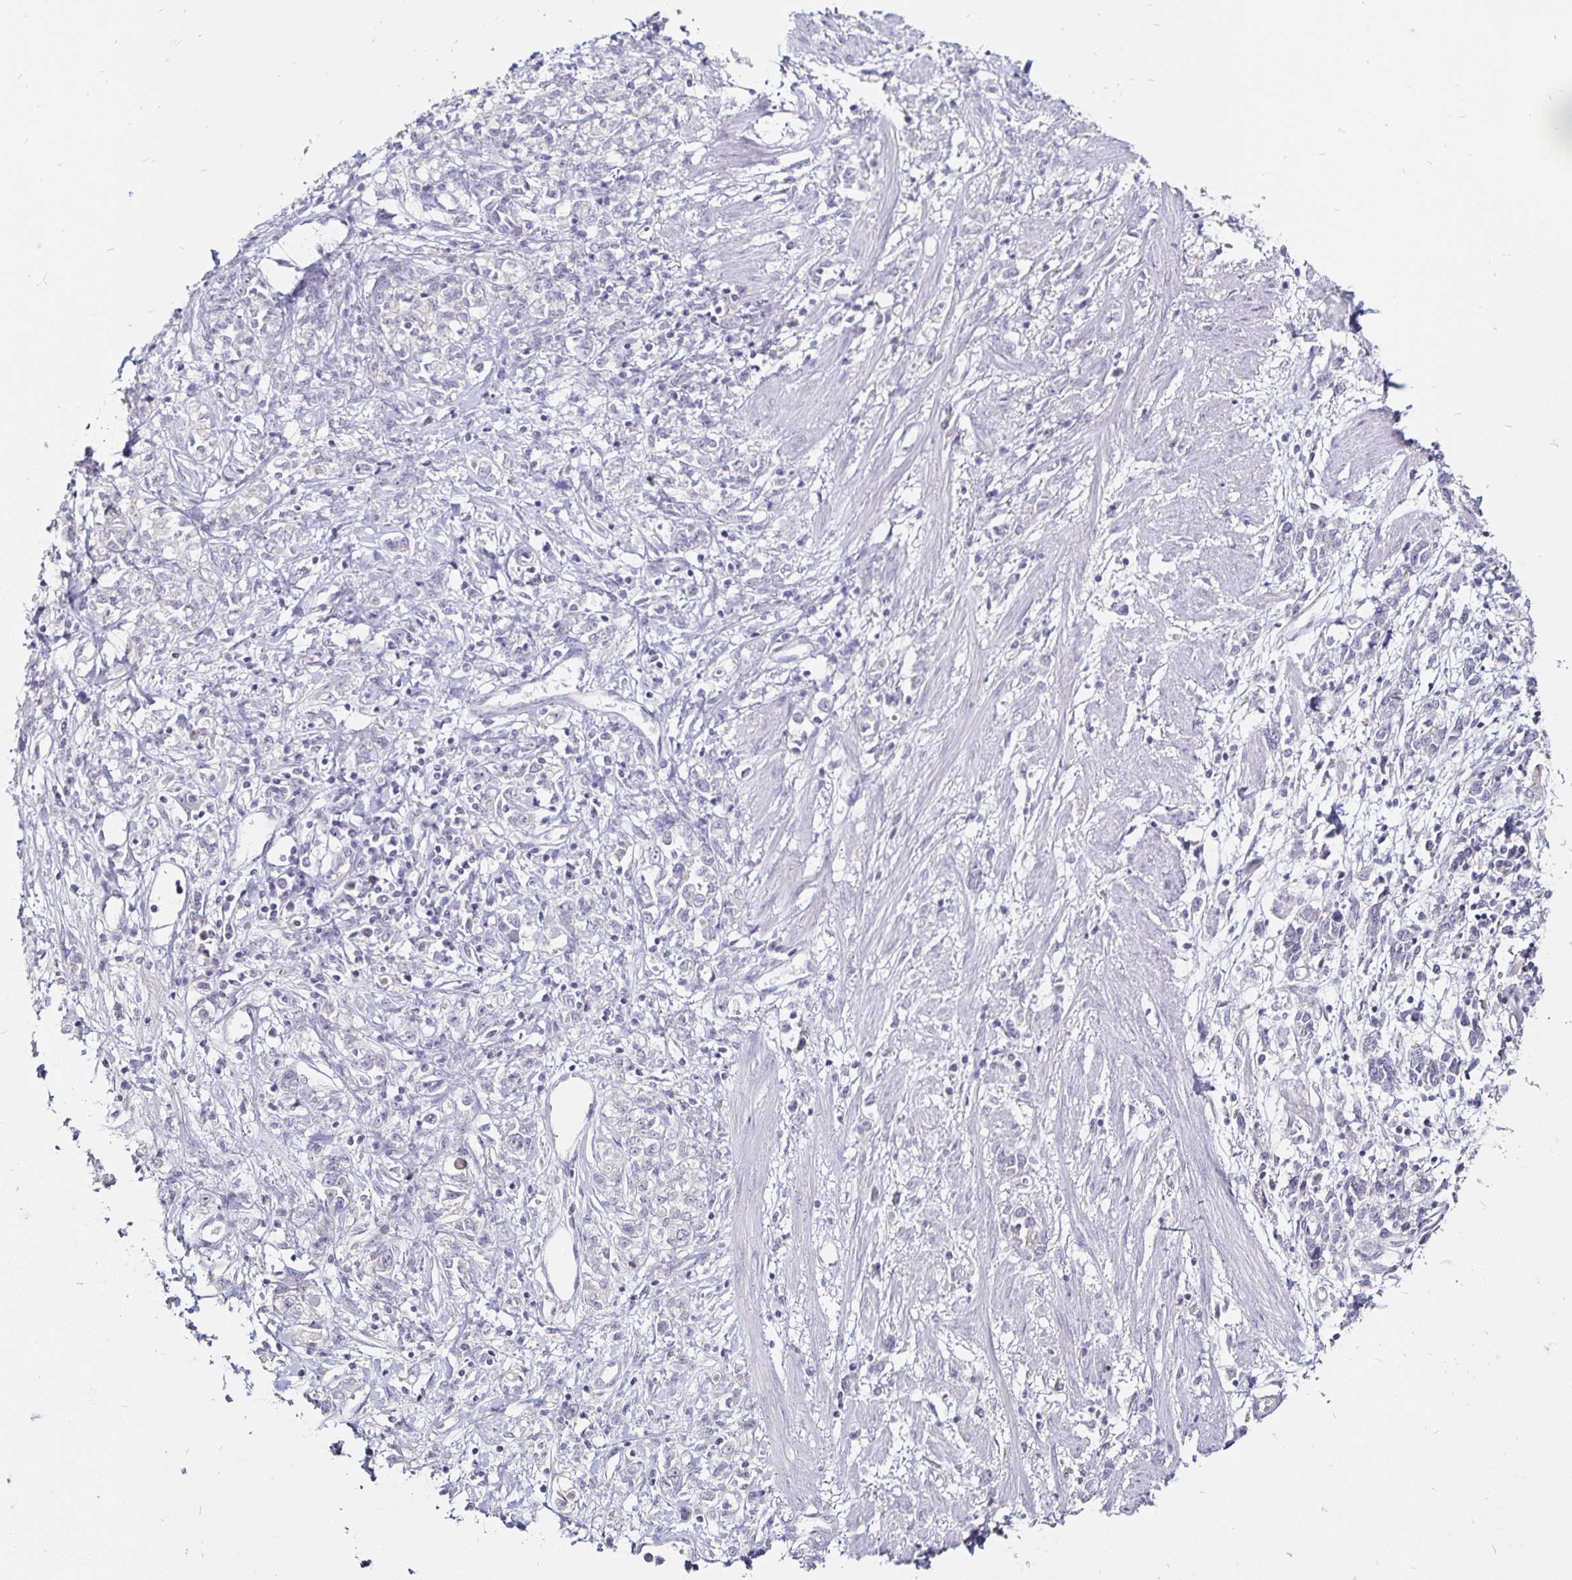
{"staining": {"intensity": "negative", "quantity": "none", "location": "none"}, "tissue": "stomach cancer", "cell_type": "Tumor cells", "image_type": "cancer", "snomed": [{"axis": "morphology", "description": "Adenocarcinoma, NOS"}, {"axis": "topography", "description": "Stomach"}], "caption": "Tumor cells are negative for brown protein staining in stomach adenocarcinoma. The staining was performed using DAB (3,3'-diaminobenzidine) to visualize the protein expression in brown, while the nuclei were stained in blue with hematoxylin (Magnification: 20x).", "gene": "FAIM2", "patient": {"sex": "female", "age": 76}}